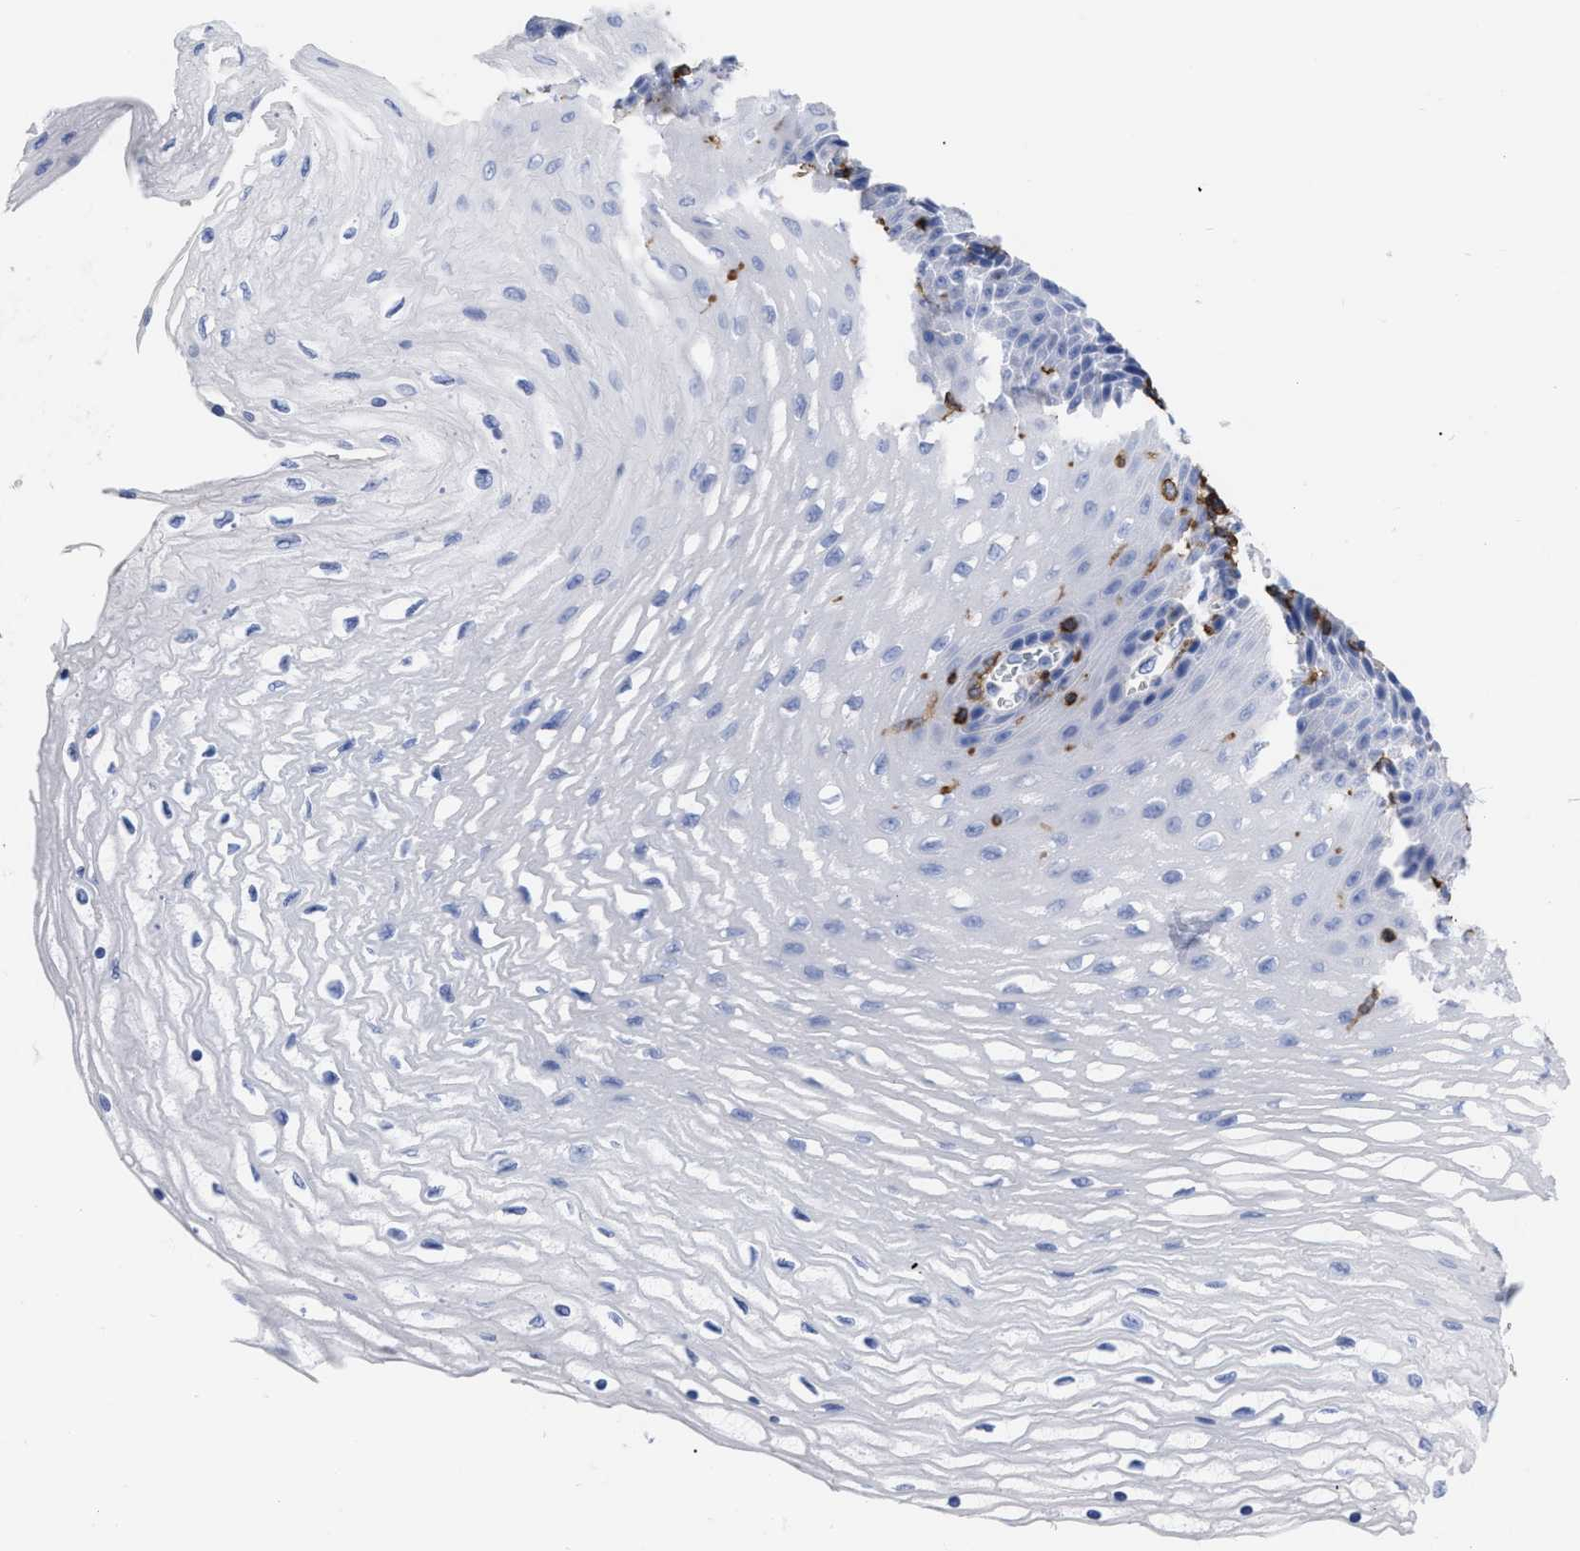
{"staining": {"intensity": "negative", "quantity": "none", "location": "none"}, "tissue": "esophagus", "cell_type": "Squamous epithelial cells", "image_type": "normal", "snomed": [{"axis": "morphology", "description": "Normal tissue, NOS"}, {"axis": "topography", "description": "Esophagus"}], "caption": "Immunohistochemistry (IHC) histopathology image of benign human esophagus stained for a protein (brown), which demonstrates no staining in squamous epithelial cells.", "gene": "HCLS1", "patient": {"sex": "female", "age": 72}}